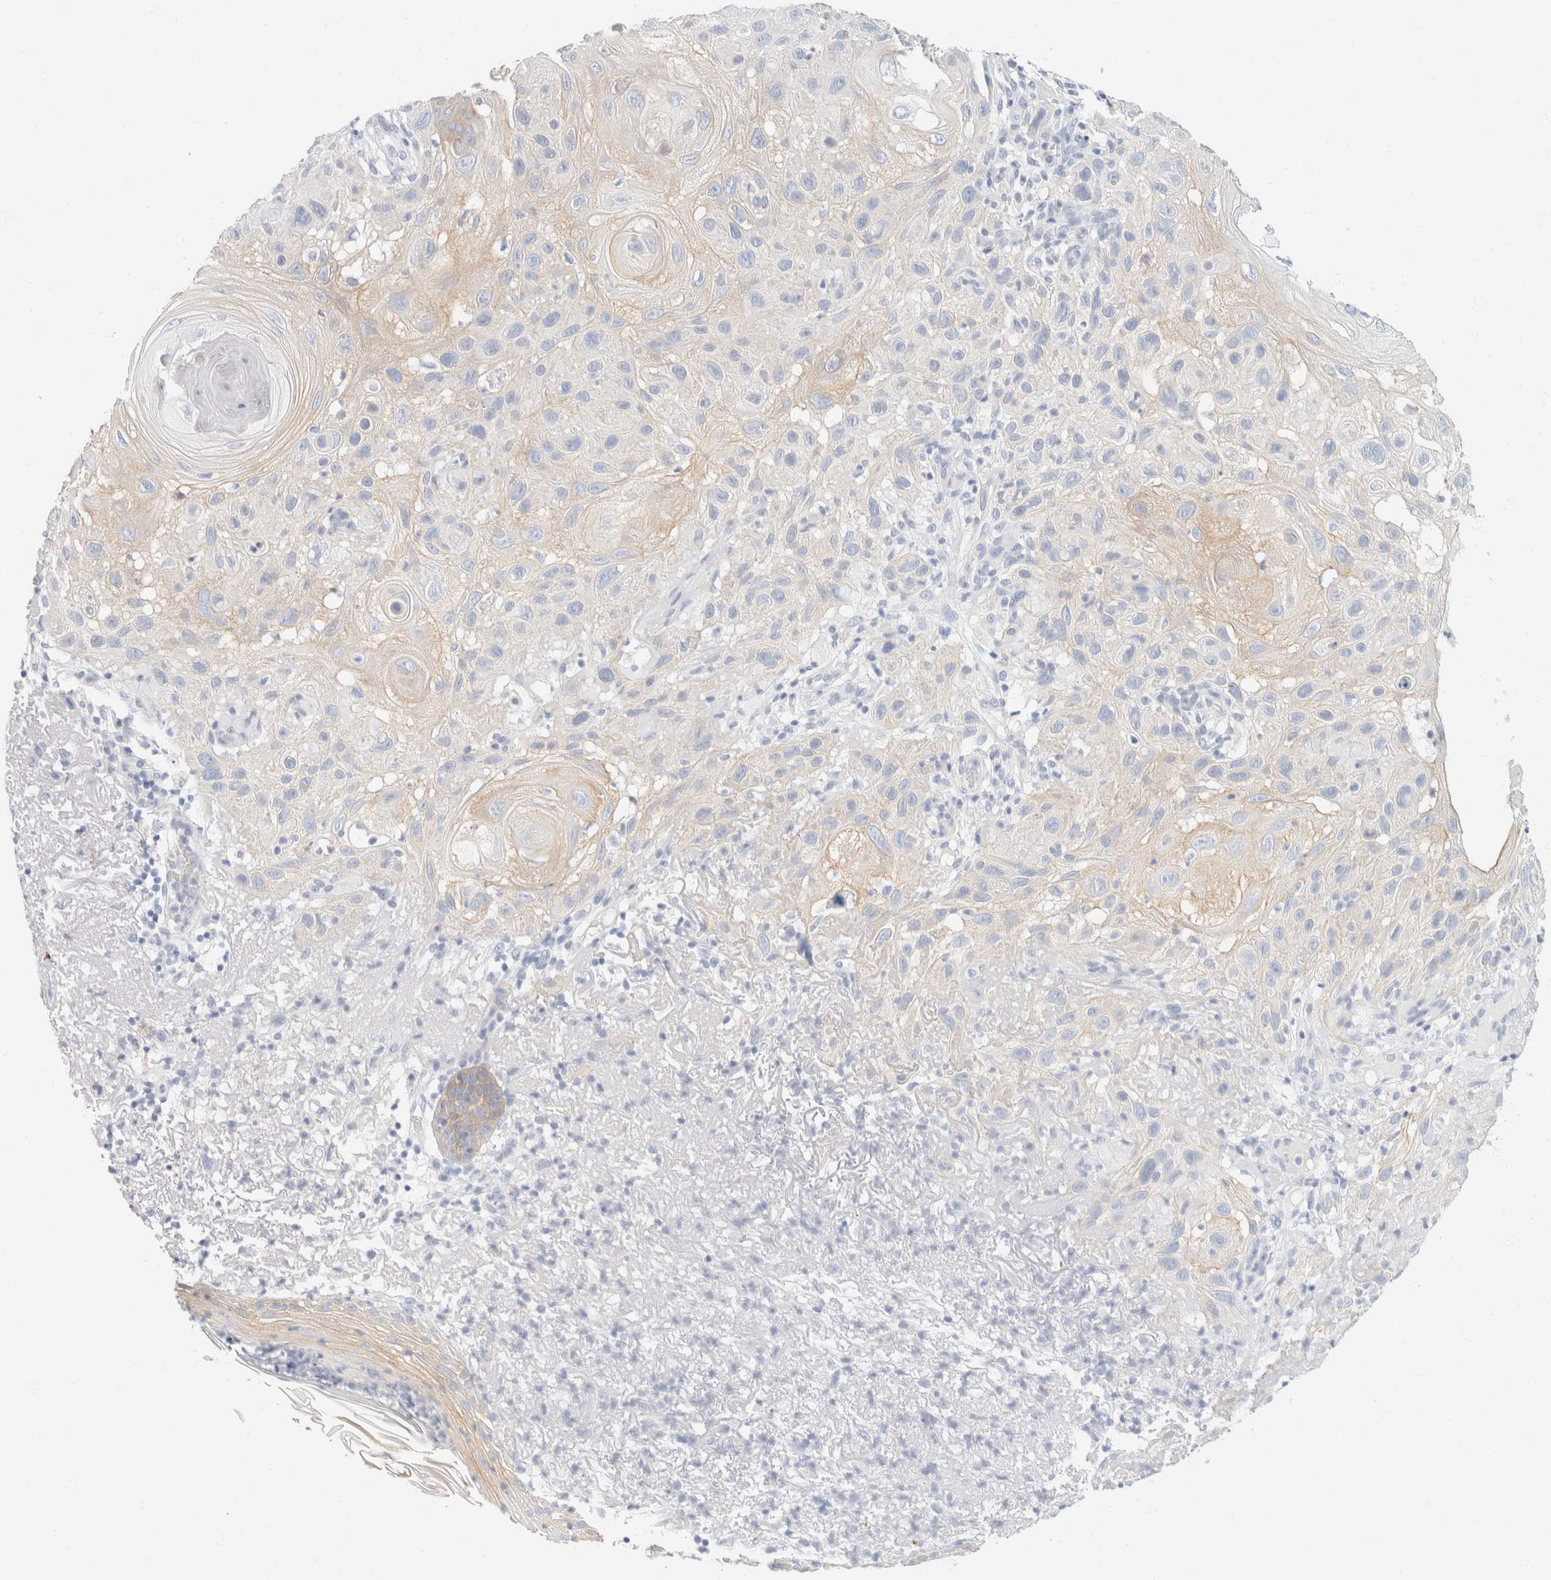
{"staining": {"intensity": "weak", "quantity": "<25%", "location": "cytoplasmic/membranous"}, "tissue": "skin cancer", "cell_type": "Tumor cells", "image_type": "cancer", "snomed": [{"axis": "morphology", "description": "Squamous cell carcinoma, NOS"}, {"axis": "topography", "description": "Skin"}], "caption": "Tumor cells show no significant positivity in skin cancer (squamous cell carcinoma).", "gene": "KRT20", "patient": {"sex": "female", "age": 96}}